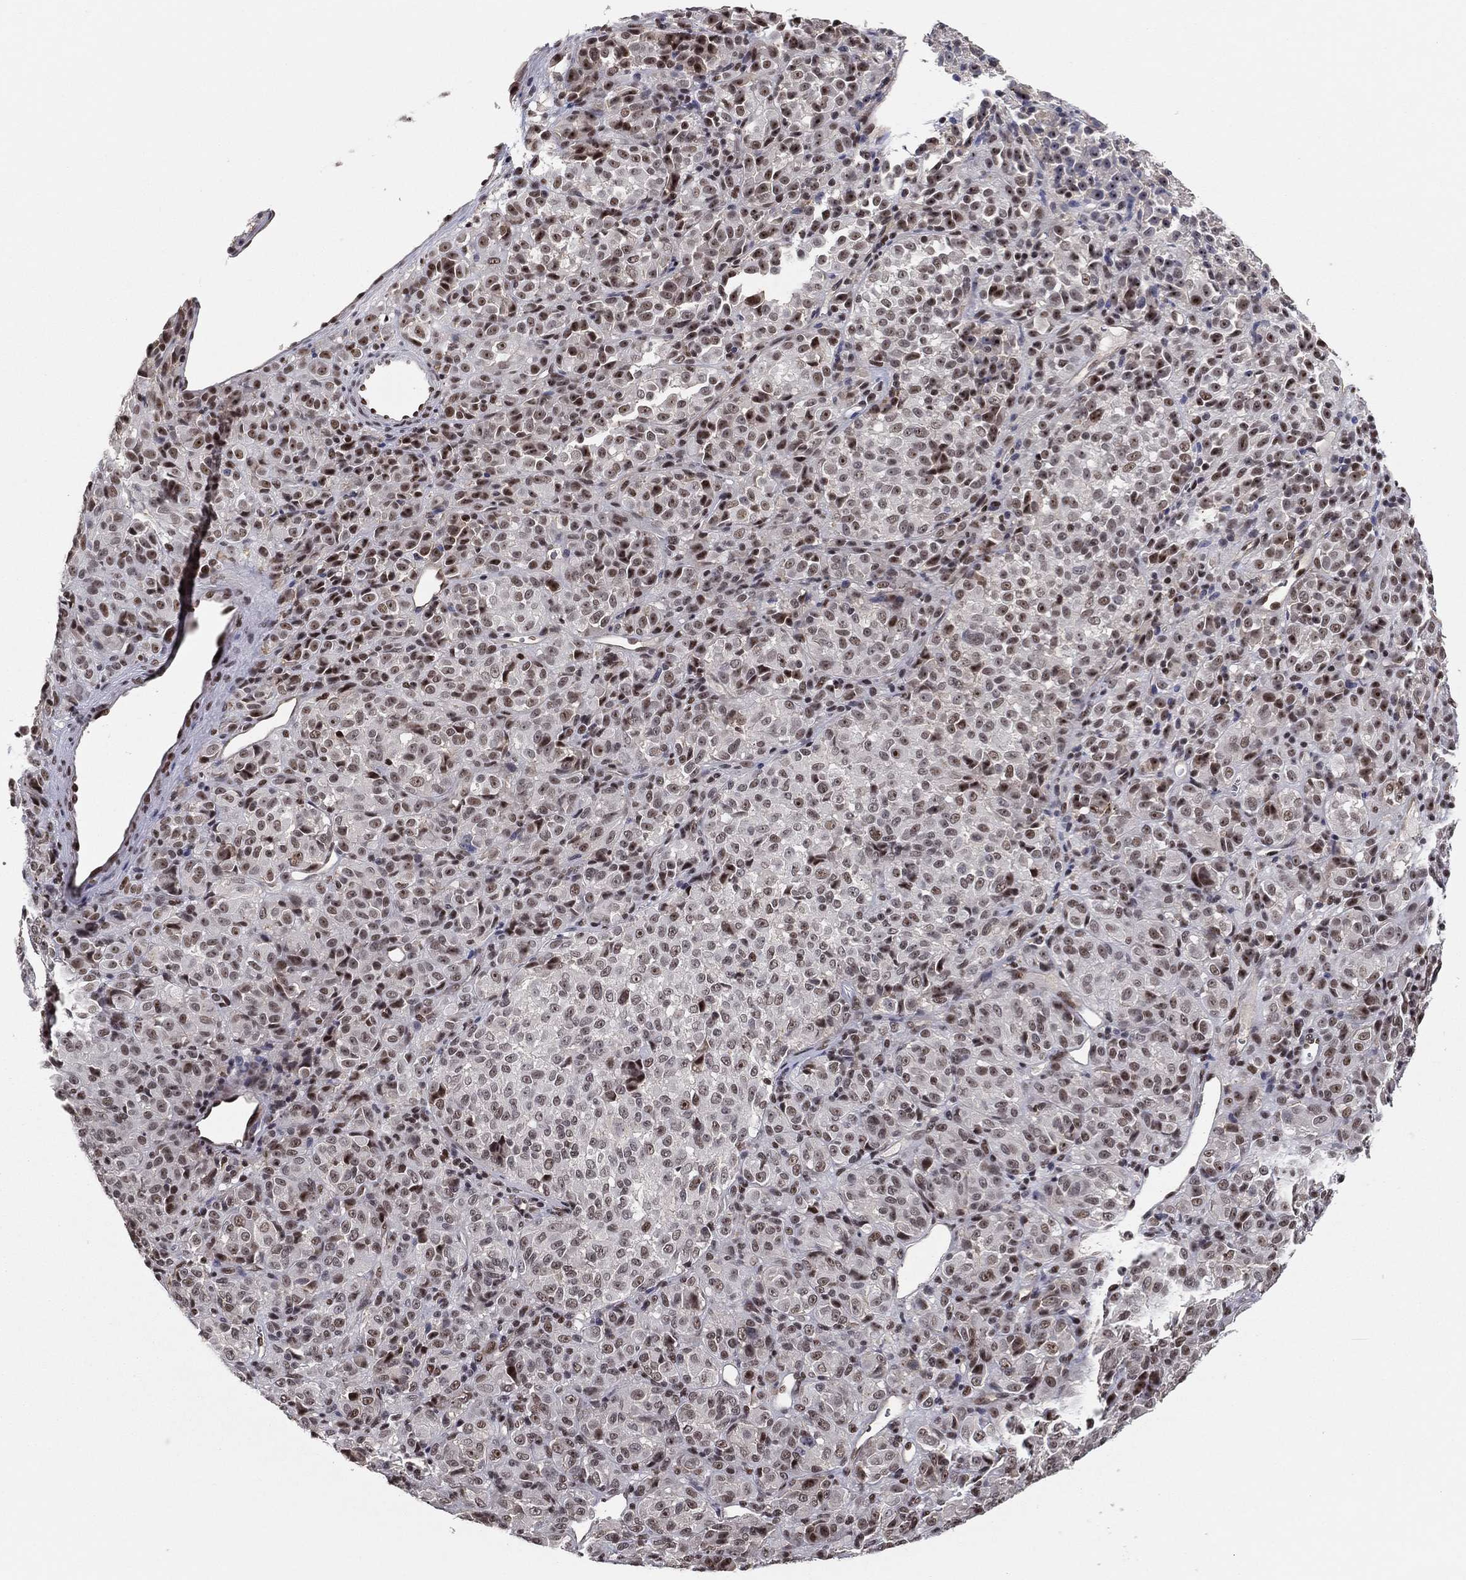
{"staining": {"intensity": "moderate", "quantity": "25%-75%", "location": "nuclear"}, "tissue": "melanoma", "cell_type": "Tumor cells", "image_type": "cancer", "snomed": [{"axis": "morphology", "description": "Malignant melanoma, Metastatic site"}, {"axis": "topography", "description": "Brain"}], "caption": "This image reveals immunohistochemistry (IHC) staining of melanoma, with medium moderate nuclear staining in about 25%-75% of tumor cells.", "gene": "GPALPP1", "patient": {"sex": "female", "age": 56}}